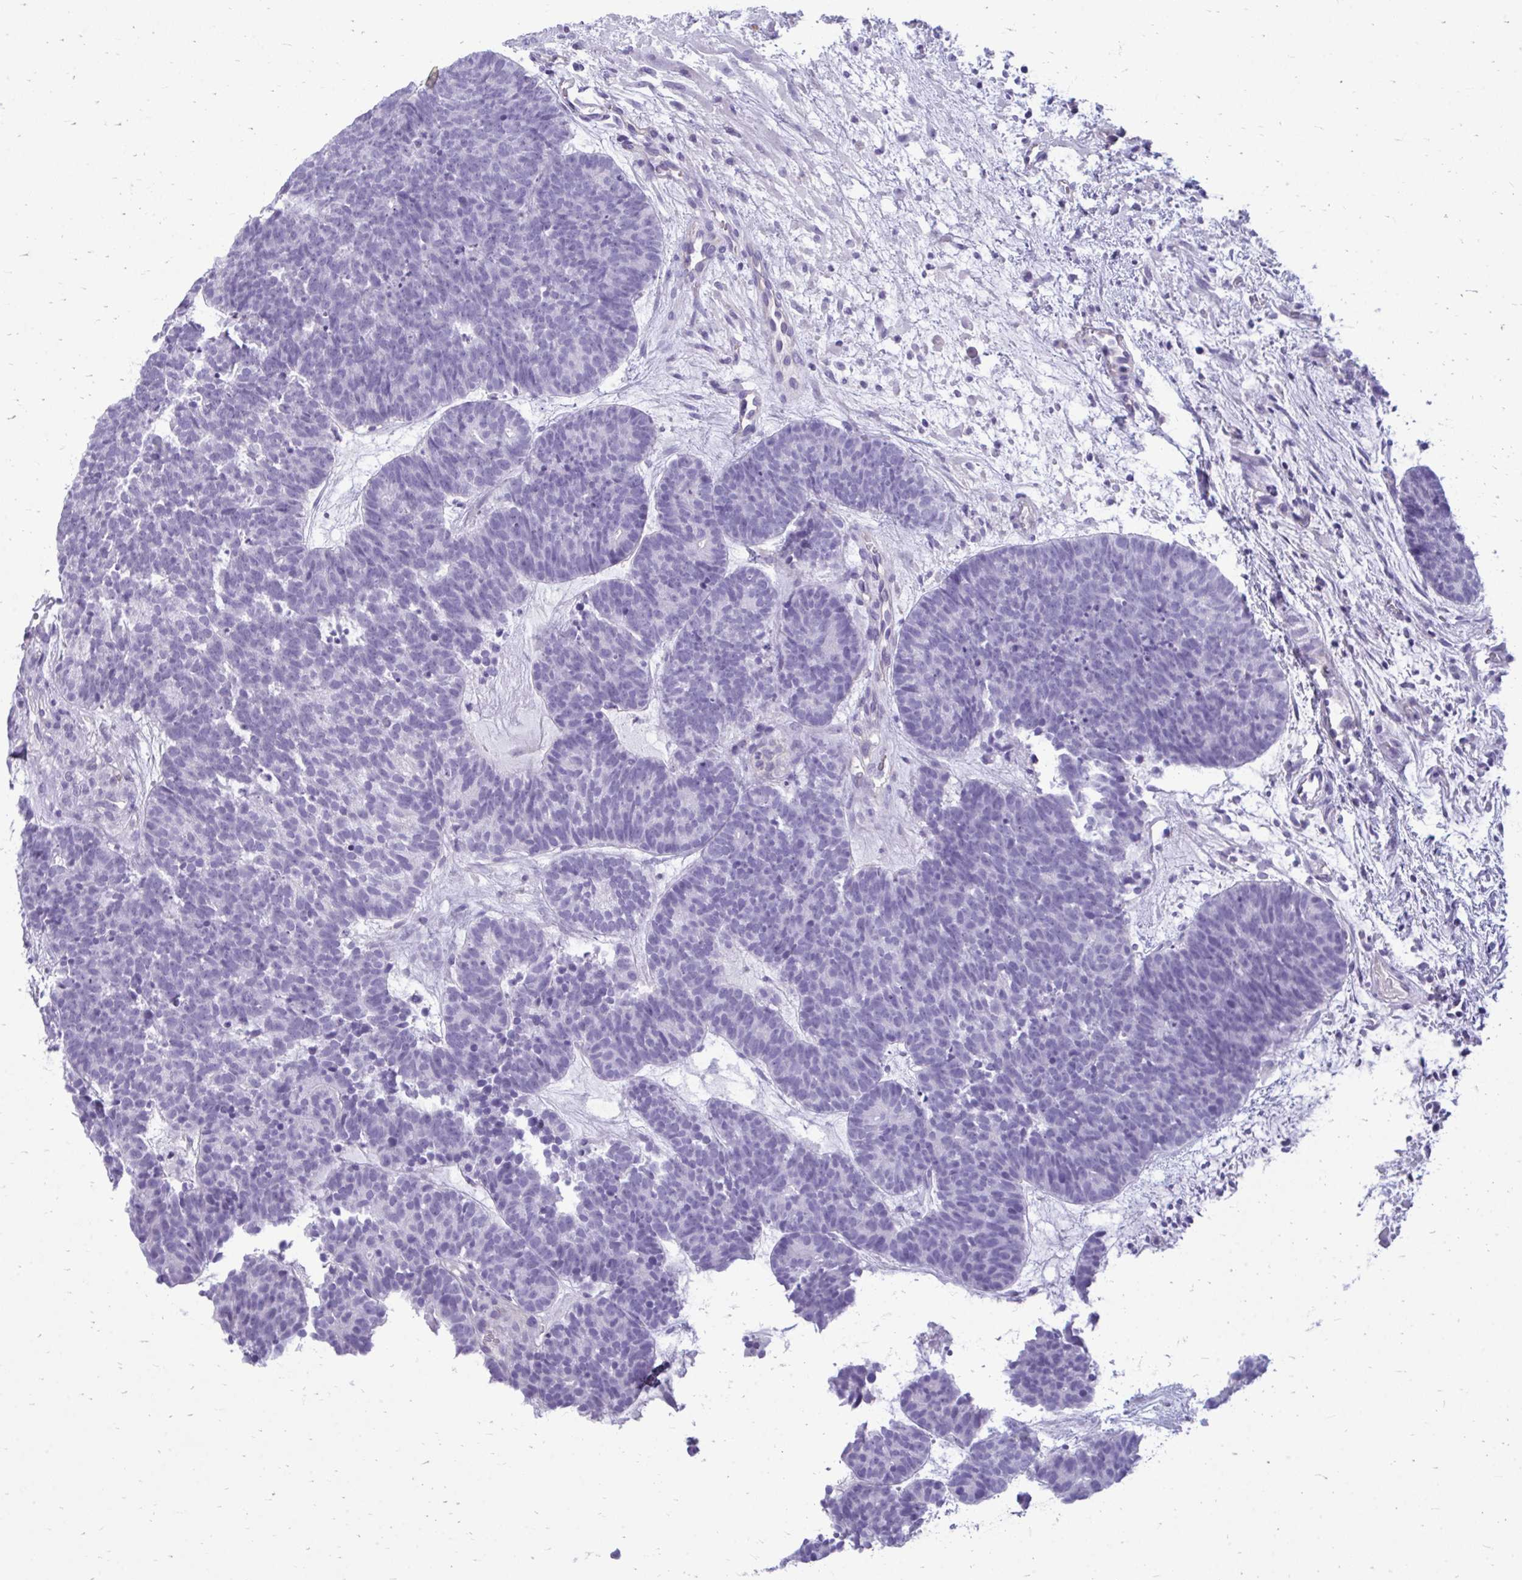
{"staining": {"intensity": "negative", "quantity": "none", "location": "none"}, "tissue": "head and neck cancer", "cell_type": "Tumor cells", "image_type": "cancer", "snomed": [{"axis": "morphology", "description": "Adenocarcinoma, NOS"}, {"axis": "topography", "description": "Head-Neck"}], "caption": "IHC of human adenocarcinoma (head and neck) reveals no positivity in tumor cells.", "gene": "FABP3", "patient": {"sex": "female", "age": 81}}